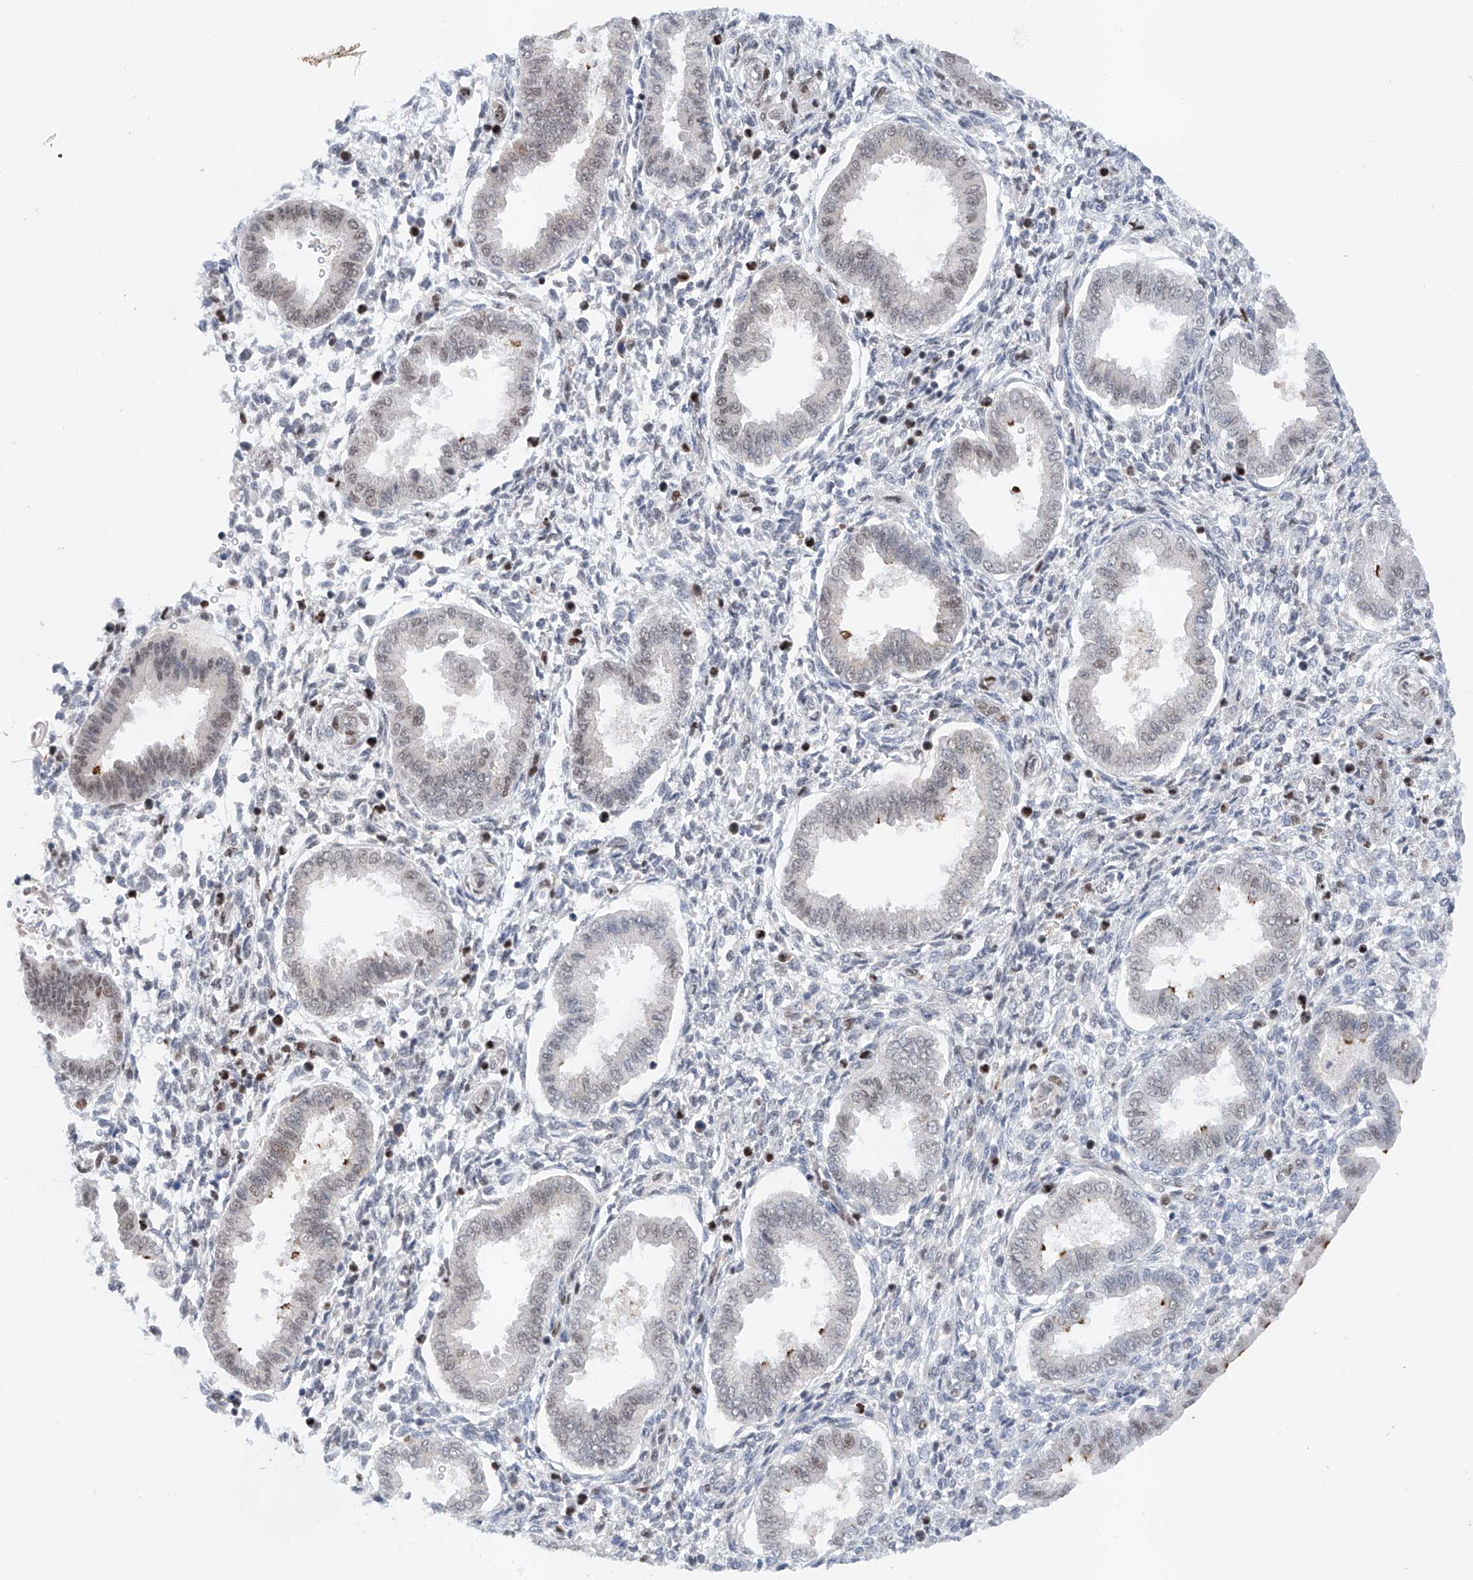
{"staining": {"intensity": "negative", "quantity": "none", "location": "none"}, "tissue": "endometrium", "cell_type": "Cells in endometrial stroma", "image_type": "normal", "snomed": [{"axis": "morphology", "description": "Normal tissue, NOS"}, {"axis": "topography", "description": "Endometrium"}], "caption": "Immunohistochemical staining of normal human endometrium displays no significant positivity in cells in endometrial stroma. (DAB (3,3'-diaminobenzidine) immunohistochemistry (IHC) with hematoxylin counter stain).", "gene": "SNRNP200", "patient": {"sex": "female", "age": 24}}